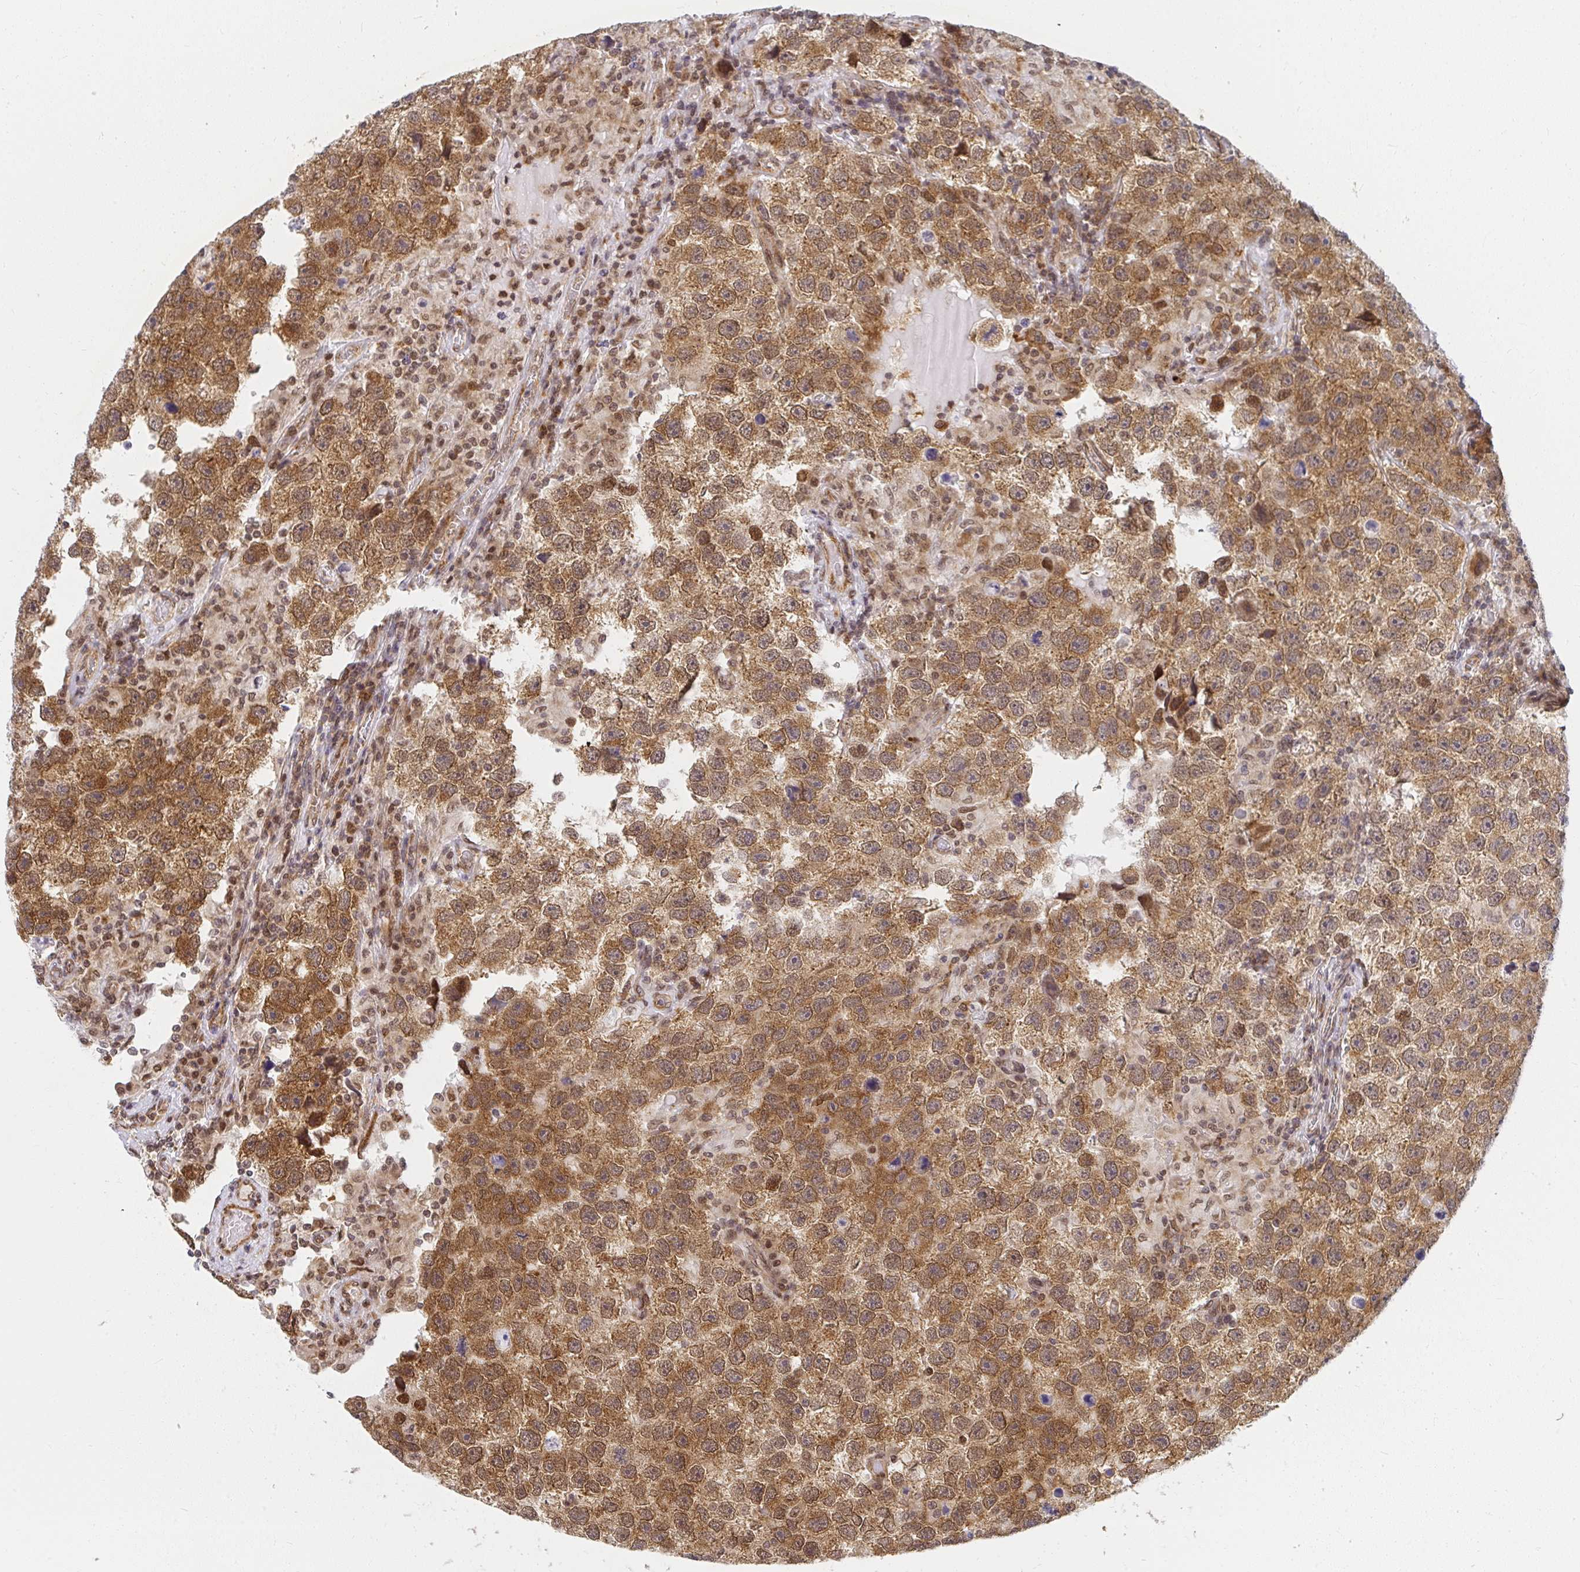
{"staining": {"intensity": "moderate", "quantity": ">75%", "location": "cytoplasmic/membranous,nuclear"}, "tissue": "testis cancer", "cell_type": "Tumor cells", "image_type": "cancer", "snomed": [{"axis": "morphology", "description": "Seminoma, NOS"}, {"axis": "topography", "description": "Testis"}], "caption": "Protein staining of testis cancer tissue displays moderate cytoplasmic/membranous and nuclear staining in about >75% of tumor cells. (brown staining indicates protein expression, while blue staining denotes nuclei).", "gene": "SYNCRIP", "patient": {"sex": "male", "age": 26}}